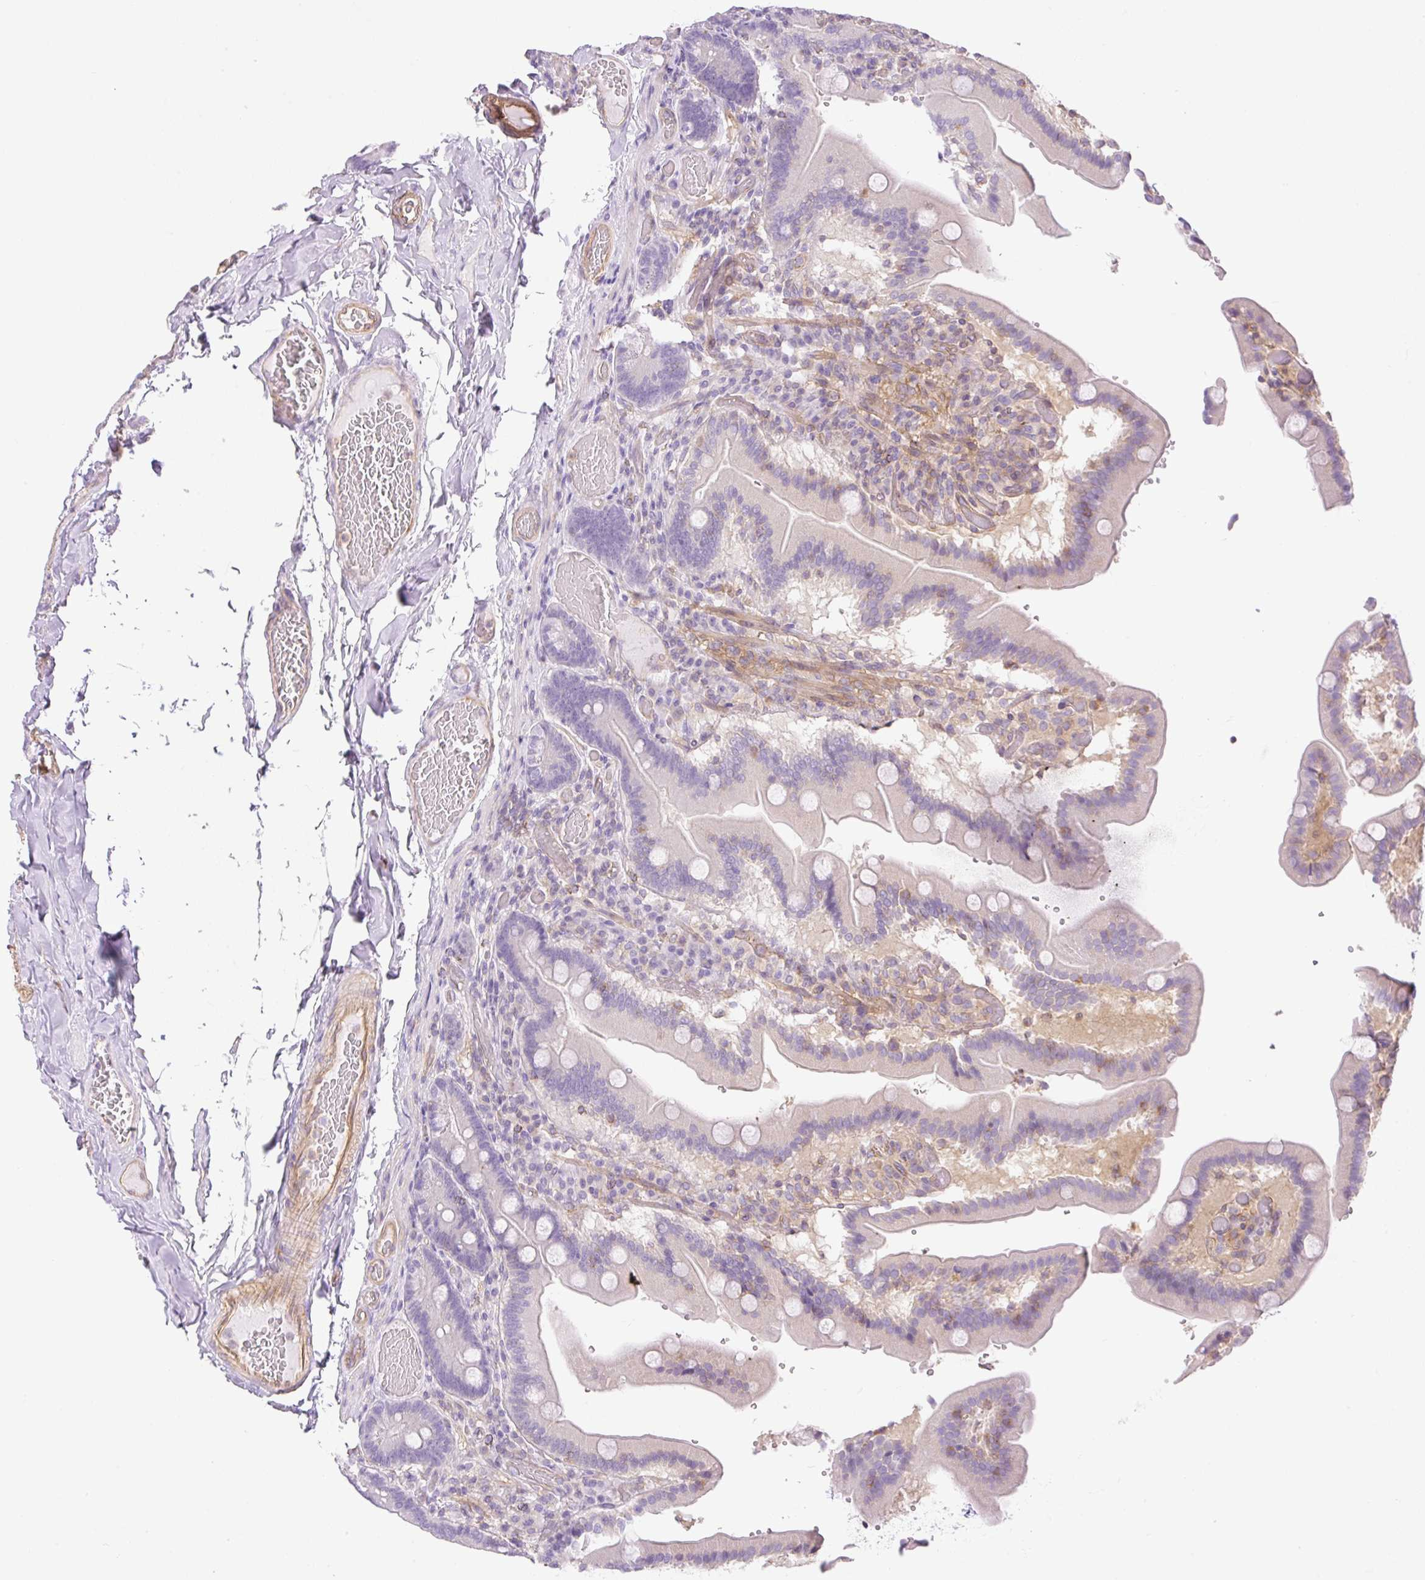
{"staining": {"intensity": "negative", "quantity": "none", "location": "none"}, "tissue": "duodenum", "cell_type": "Glandular cells", "image_type": "normal", "snomed": [{"axis": "morphology", "description": "Normal tissue, NOS"}, {"axis": "topography", "description": "Duodenum"}], "caption": "Duodenum stained for a protein using immunohistochemistry displays no positivity glandular cells.", "gene": "EHD1", "patient": {"sex": "female", "age": 62}}